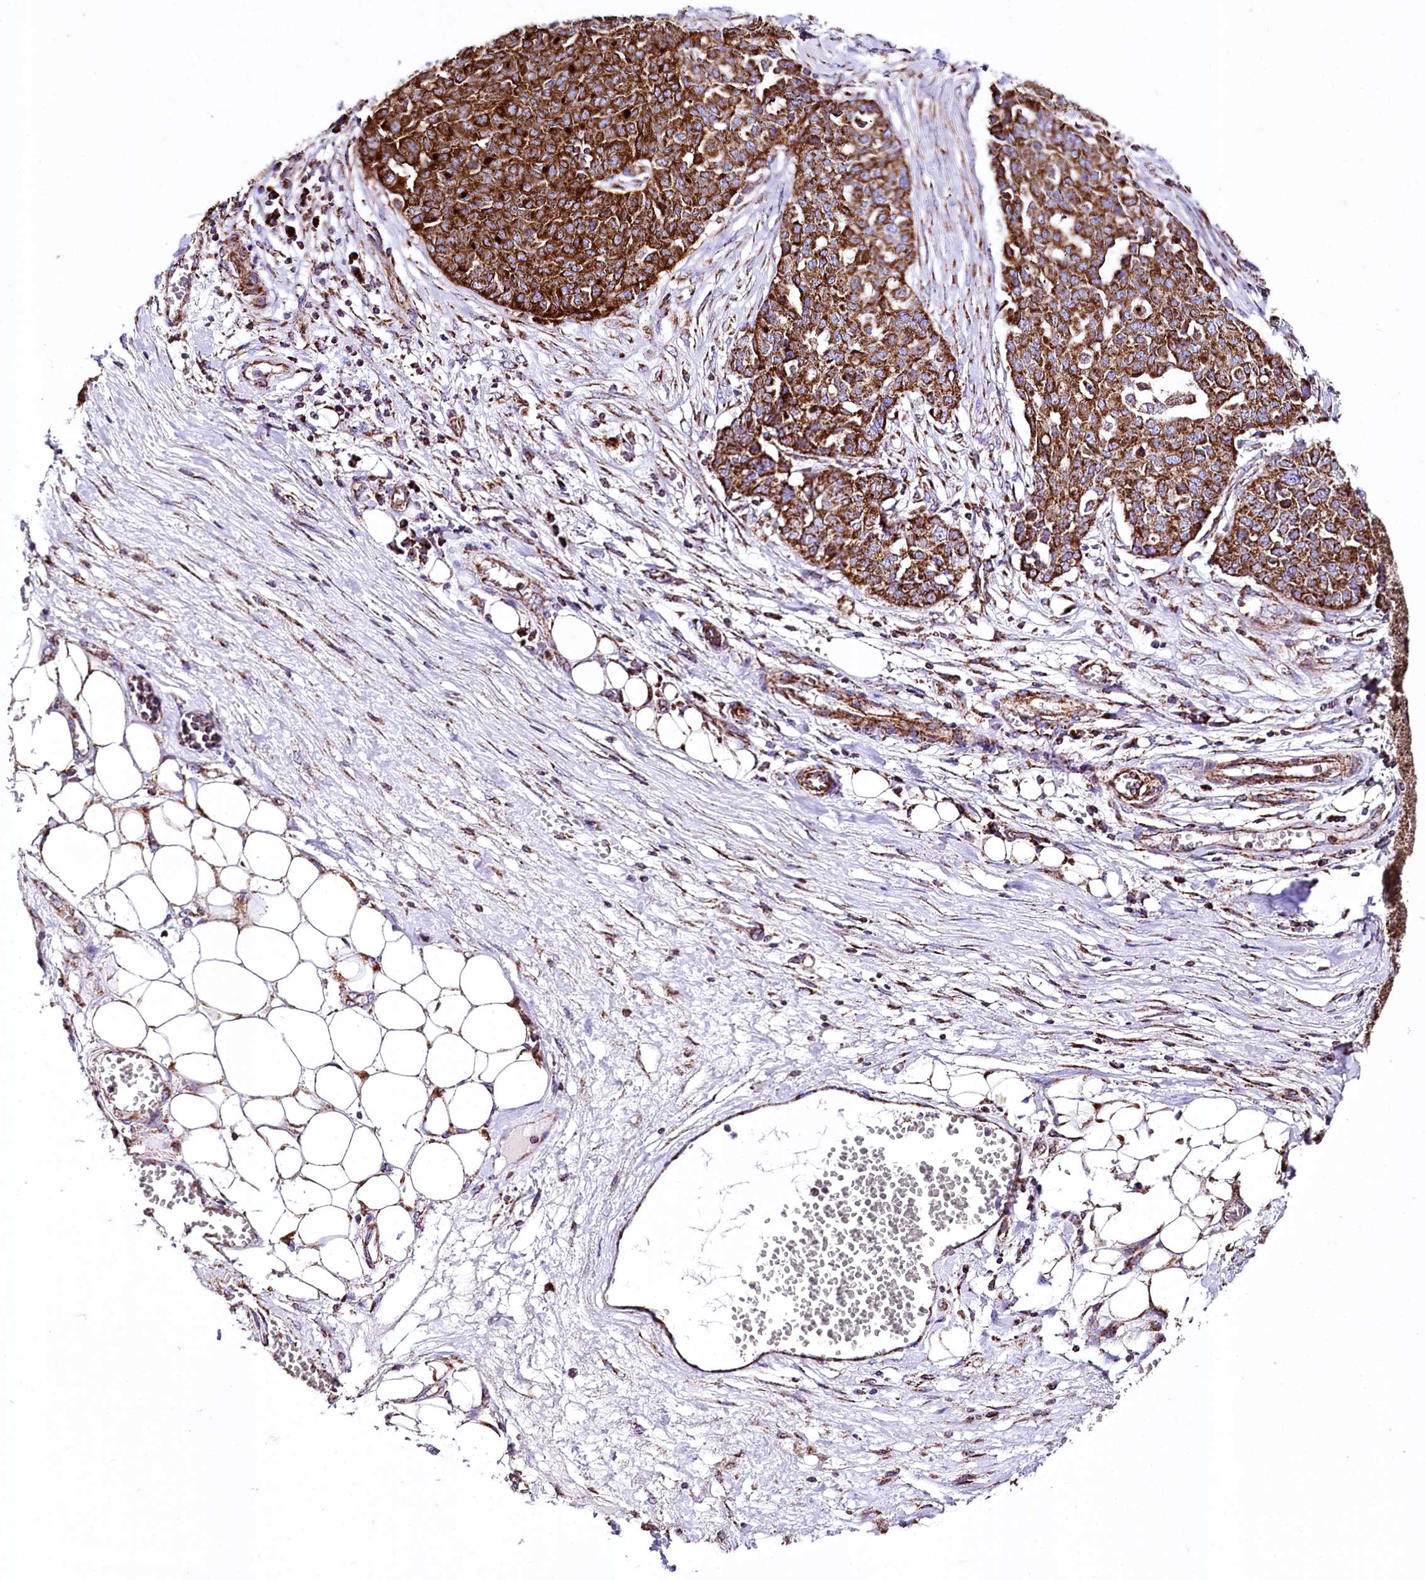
{"staining": {"intensity": "strong", "quantity": ">75%", "location": "cytoplasmic/membranous"}, "tissue": "ovarian cancer", "cell_type": "Tumor cells", "image_type": "cancer", "snomed": [{"axis": "morphology", "description": "Cystadenocarcinoma, serous, NOS"}, {"axis": "topography", "description": "Soft tissue"}, {"axis": "topography", "description": "Ovary"}], "caption": "Strong cytoplasmic/membranous staining is seen in approximately >75% of tumor cells in ovarian cancer.", "gene": "APLP2", "patient": {"sex": "female", "age": 57}}